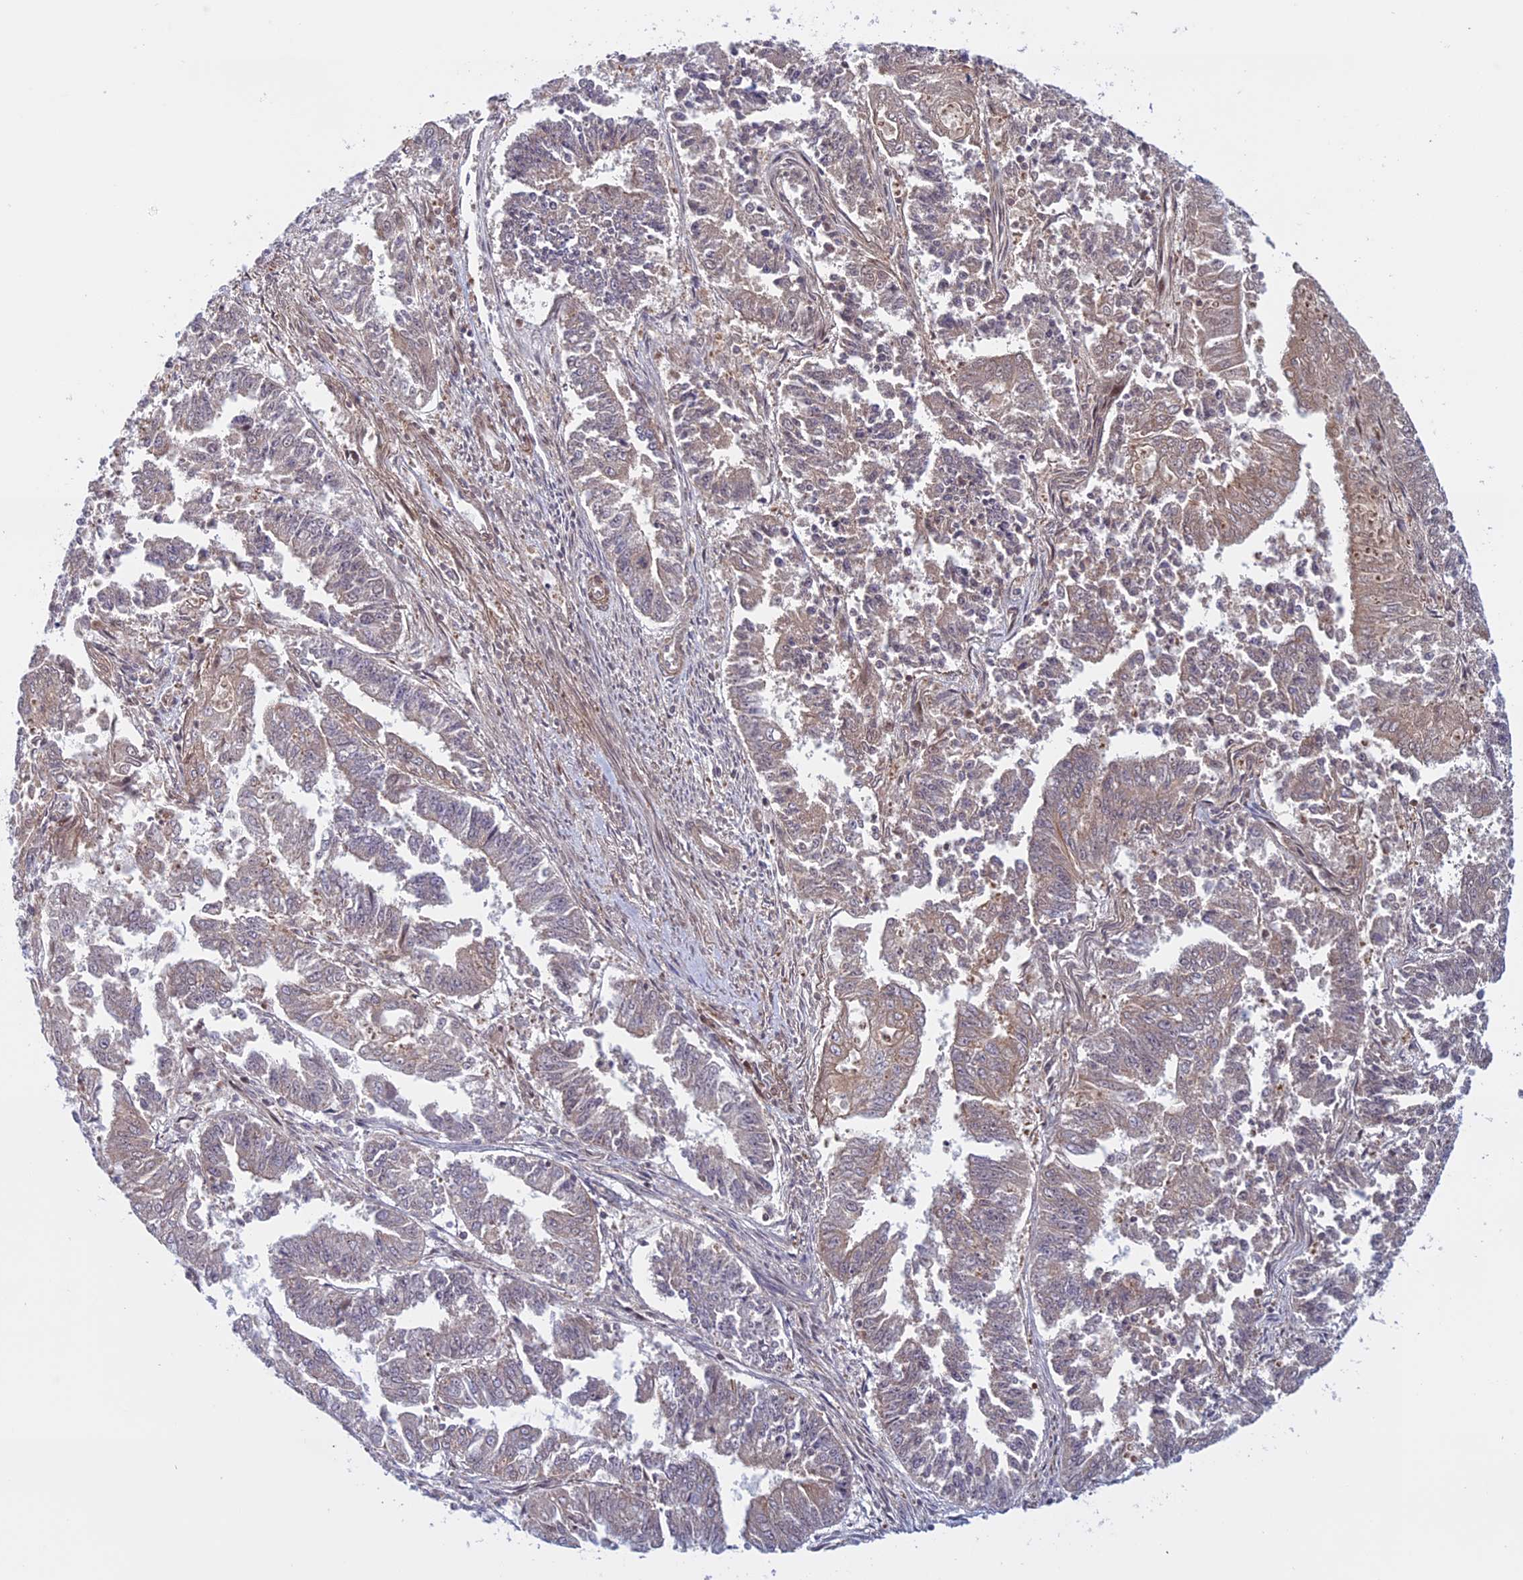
{"staining": {"intensity": "weak", "quantity": "25%-75%", "location": "cytoplasmic/membranous"}, "tissue": "endometrial cancer", "cell_type": "Tumor cells", "image_type": "cancer", "snomed": [{"axis": "morphology", "description": "Adenocarcinoma, NOS"}, {"axis": "topography", "description": "Endometrium"}], "caption": "Adenocarcinoma (endometrial) stained for a protein reveals weak cytoplasmic/membranous positivity in tumor cells.", "gene": "FADS1", "patient": {"sex": "female", "age": 73}}